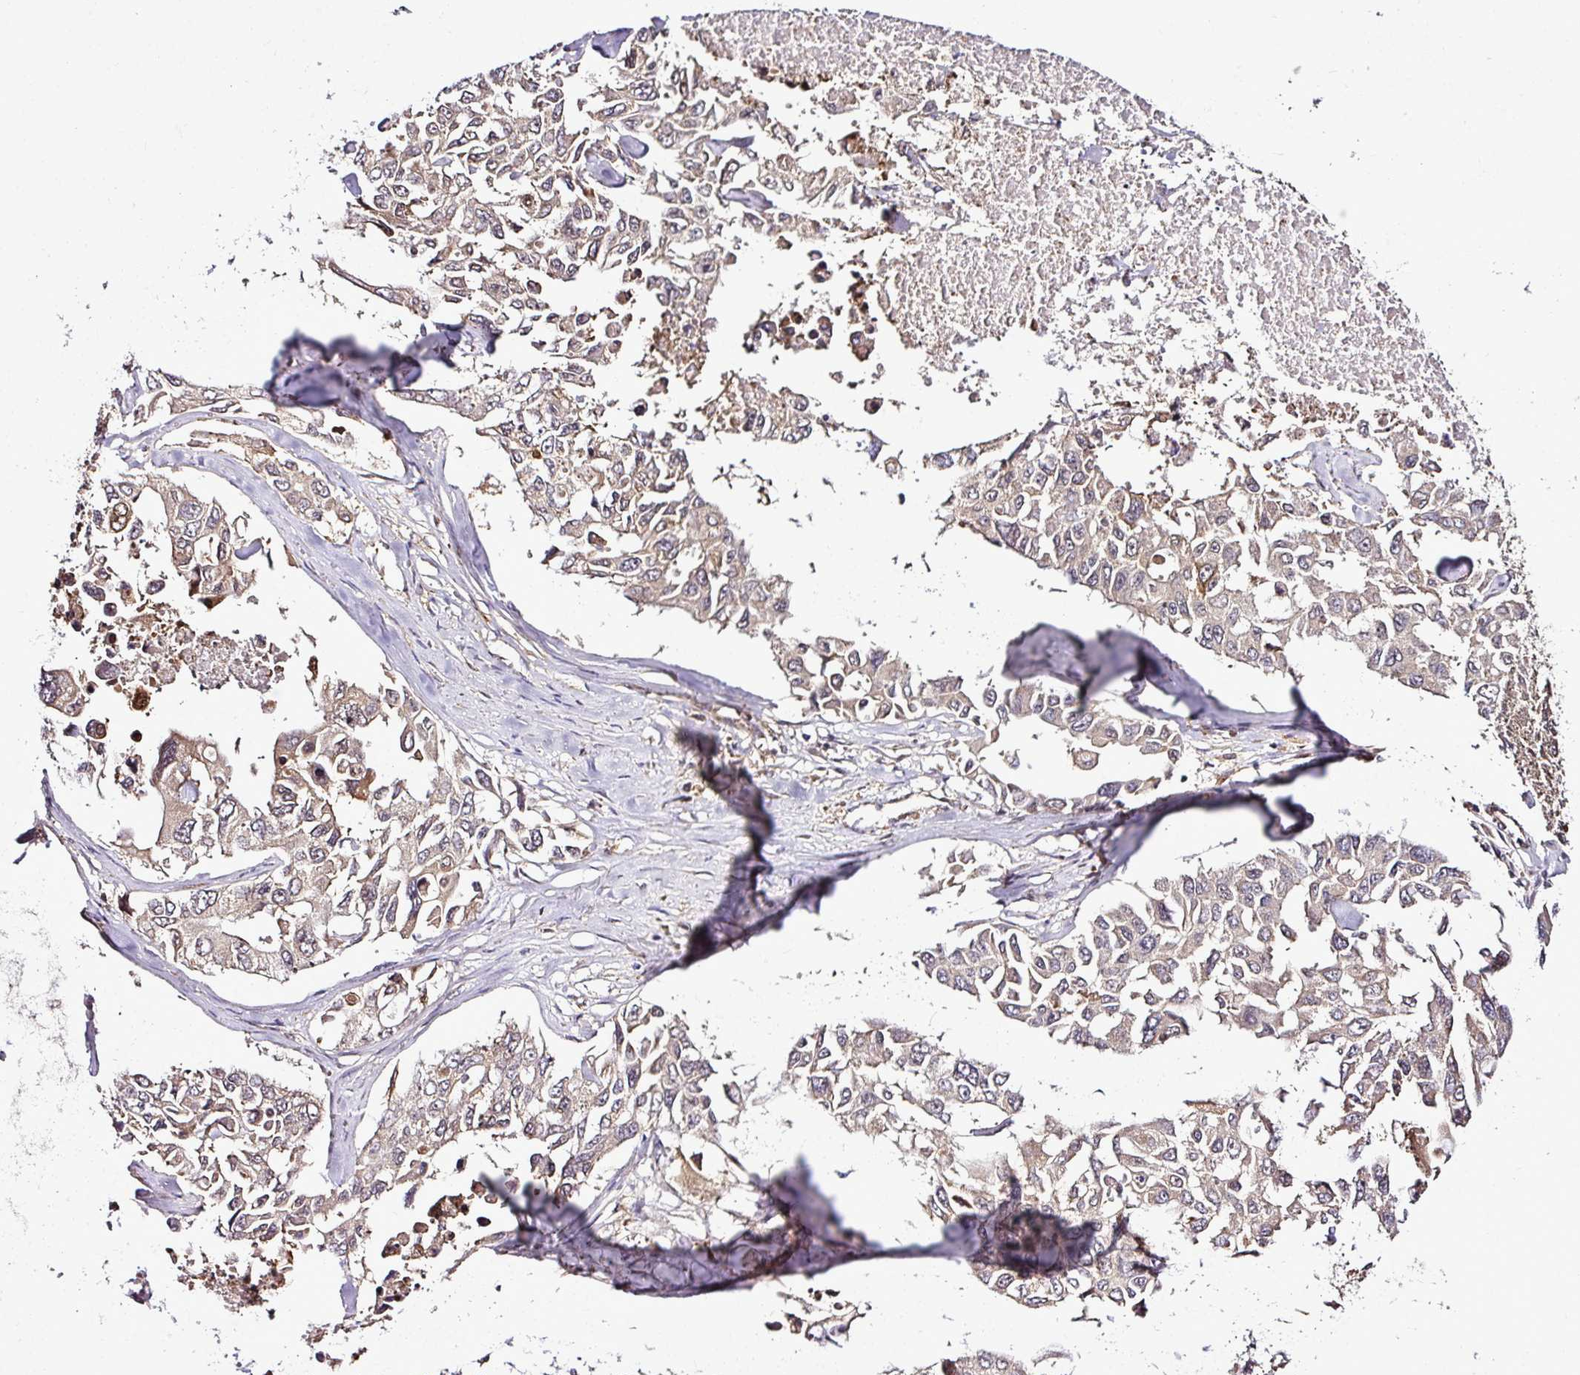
{"staining": {"intensity": "weak", "quantity": ">75%", "location": "cytoplasmic/membranous"}, "tissue": "lung cancer", "cell_type": "Tumor cells", "image_type": "cancer", "snomed": [{"axis": "morphology", "description": "Adenocarcinoma, NOS"}, {"axis": "topography", "description": "Lung"}], "caption": "Adenocarcinoma (lung) was stained to show a protein in brown. There is low levels of weak cytoplasmic/membranous positivity in approximately >75% of tumor cells.", "gene": "FAM153A", "patient": {"sex": "male", "age": 64}}